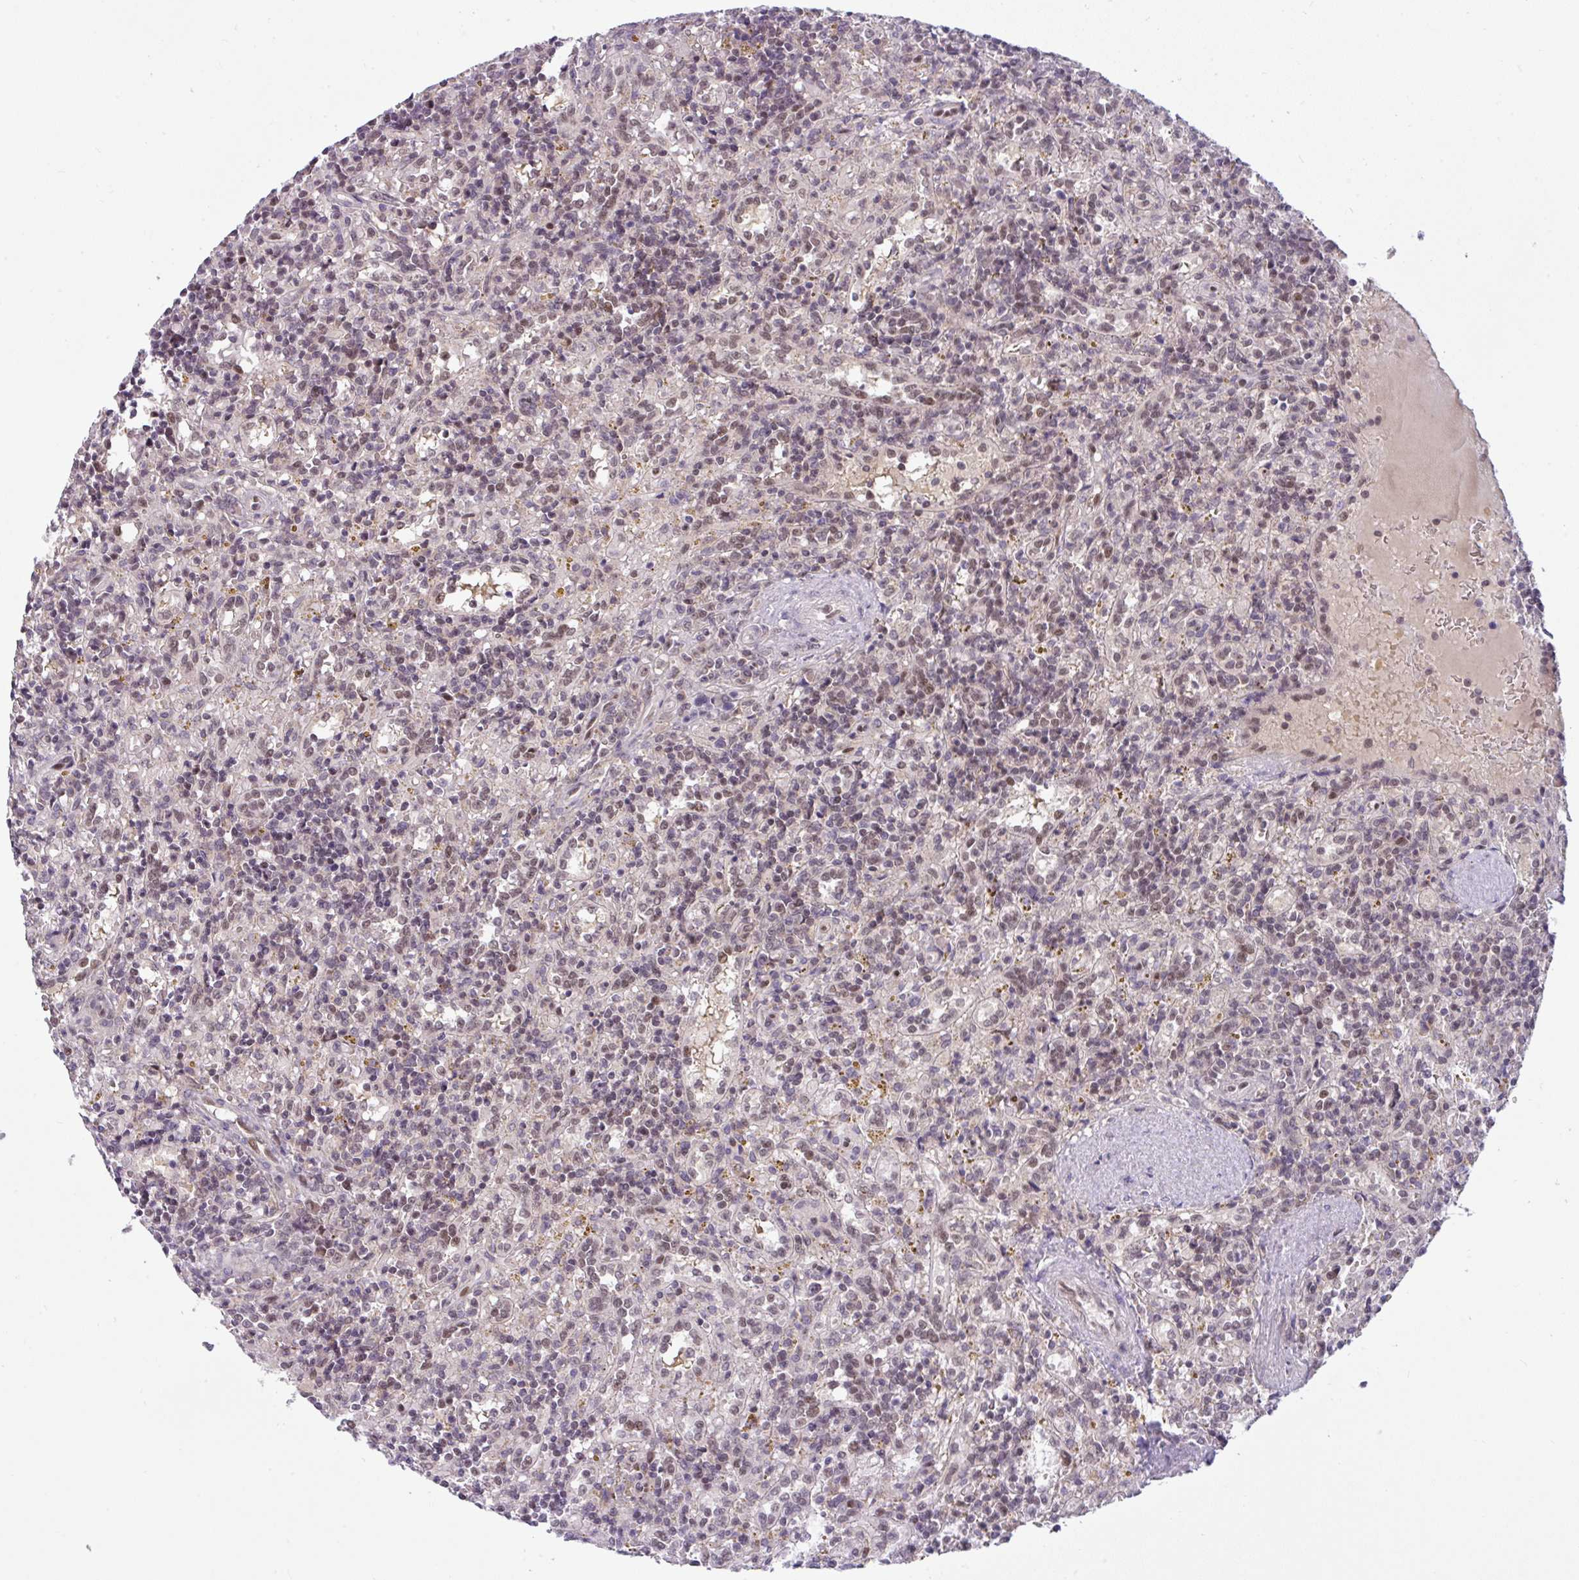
{"staining": {"intensity": "moderate", "quantity": "25%-75%", "location": "nuclear"}, "tissue": "lymphoma", "cell_type": "Tumor cells", "image_type": "cancer", "snomed": [{"axis": "morphology", "description": "Malignant lymphoma, non-Hodgkin's type, Low grade"}, {"axis": "topography", "description": "Spleen"}], "caption": "The photomicrograph exhibits immunohistochemical staining of lymphoma. There is moderate nuclear staining is seen in approximately 25%-75% of tumor cells. (DAB (3,3'-diaminobenzidine) IHC, brown staining for protein, blue staining for nuclei).", "gene": "KLF2", "patient": {"sex": "male", "age": 67}}